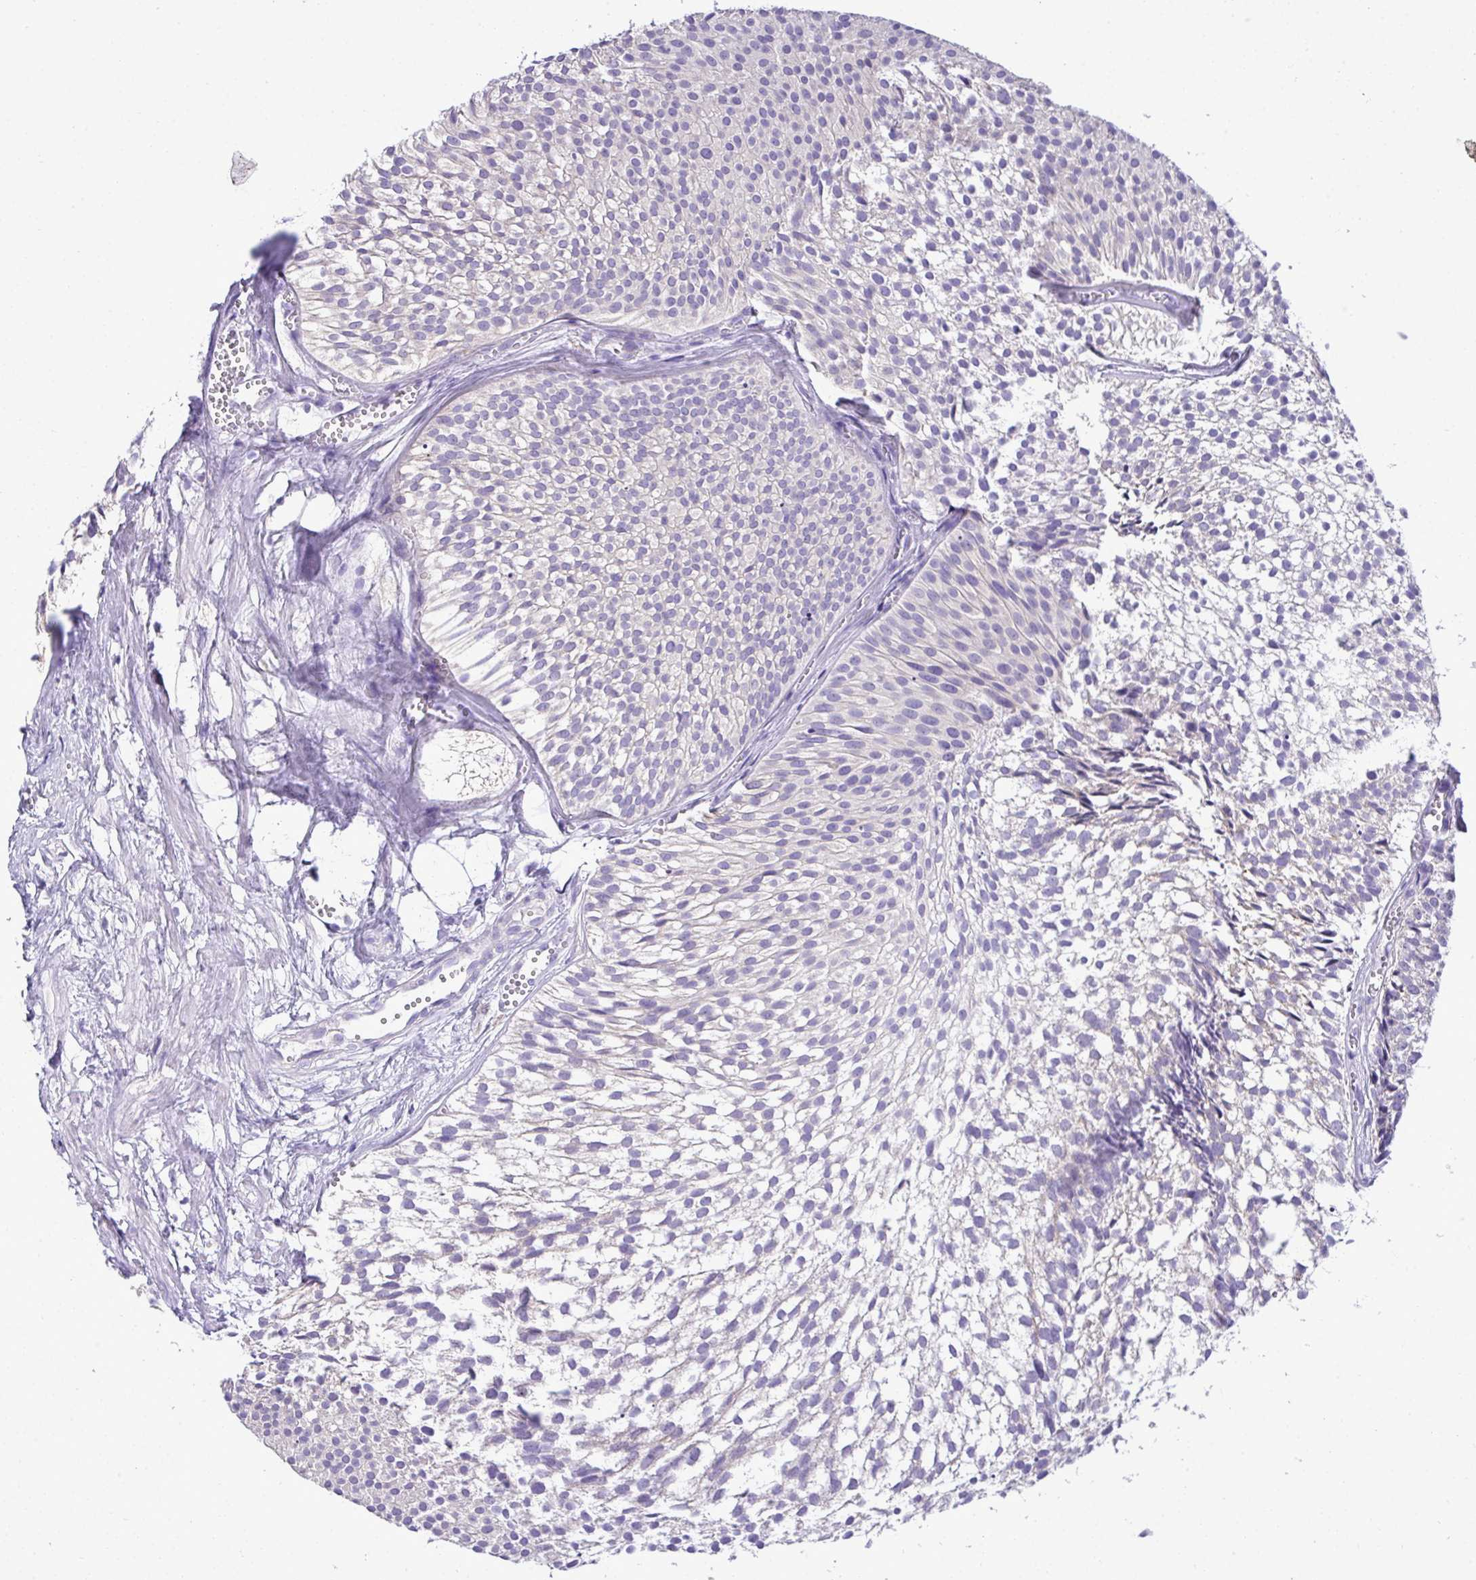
{"staining": {"intensity": "negative", "quantity": "none", "location": "none"}, "tissue": "urothelial cancer", "cell_type": "Tumor cells", "image_type": "cancer", "snomed": [{"axis": "morphology", "description": "Urothelial carcinoma, Low grade"}, {"axis": "topography", "description": "Urinary bladder"}], "caption": "A histopathology image of urothelial carcinoma (low-grade) stained for a protein demonstrates no brown staining in tumor cells.", "gene": "ST8SIA2", "patient": {"sex": "male", "age": 91}}